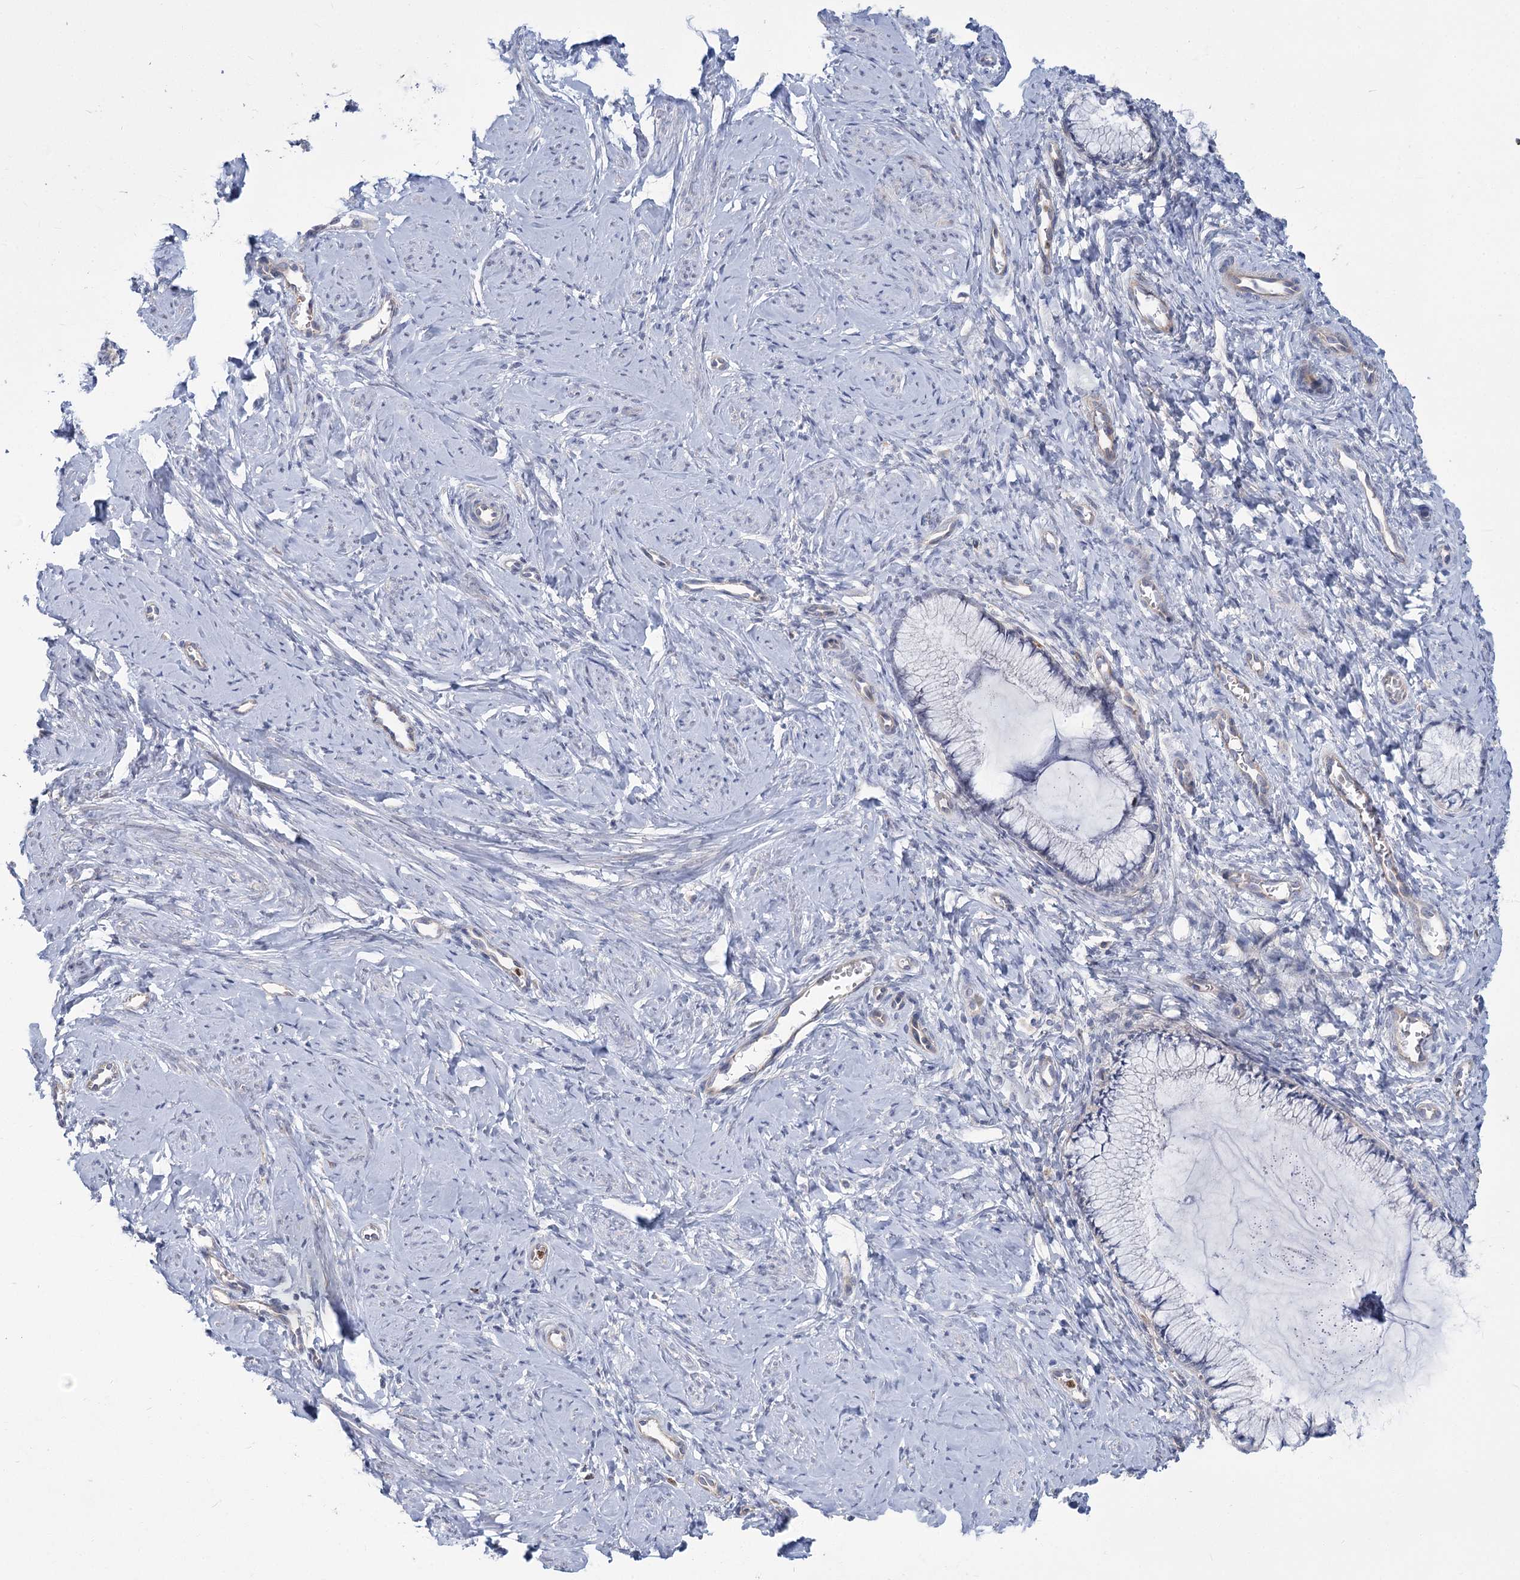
{"staining": {"intensity": "negative", "quantity": "none", "location": "none"}, "tissue": "cervix", "cell_type": "Glandular cells", "image_type": "normal", "snomed": [{"axis": "morphology", "description": "Normal tissue, NOS"}, {"axis": "morphology", "description": "Adenocarcinoma, NOS"}, {"axis": "topography", "description": "Cervix"}], "caption": "Immunohistochemistry of unremarkable human cervix shows no staining in glandular cells.", "gene": "THAP6", "patient": {"sex": "female", "age": 29}}